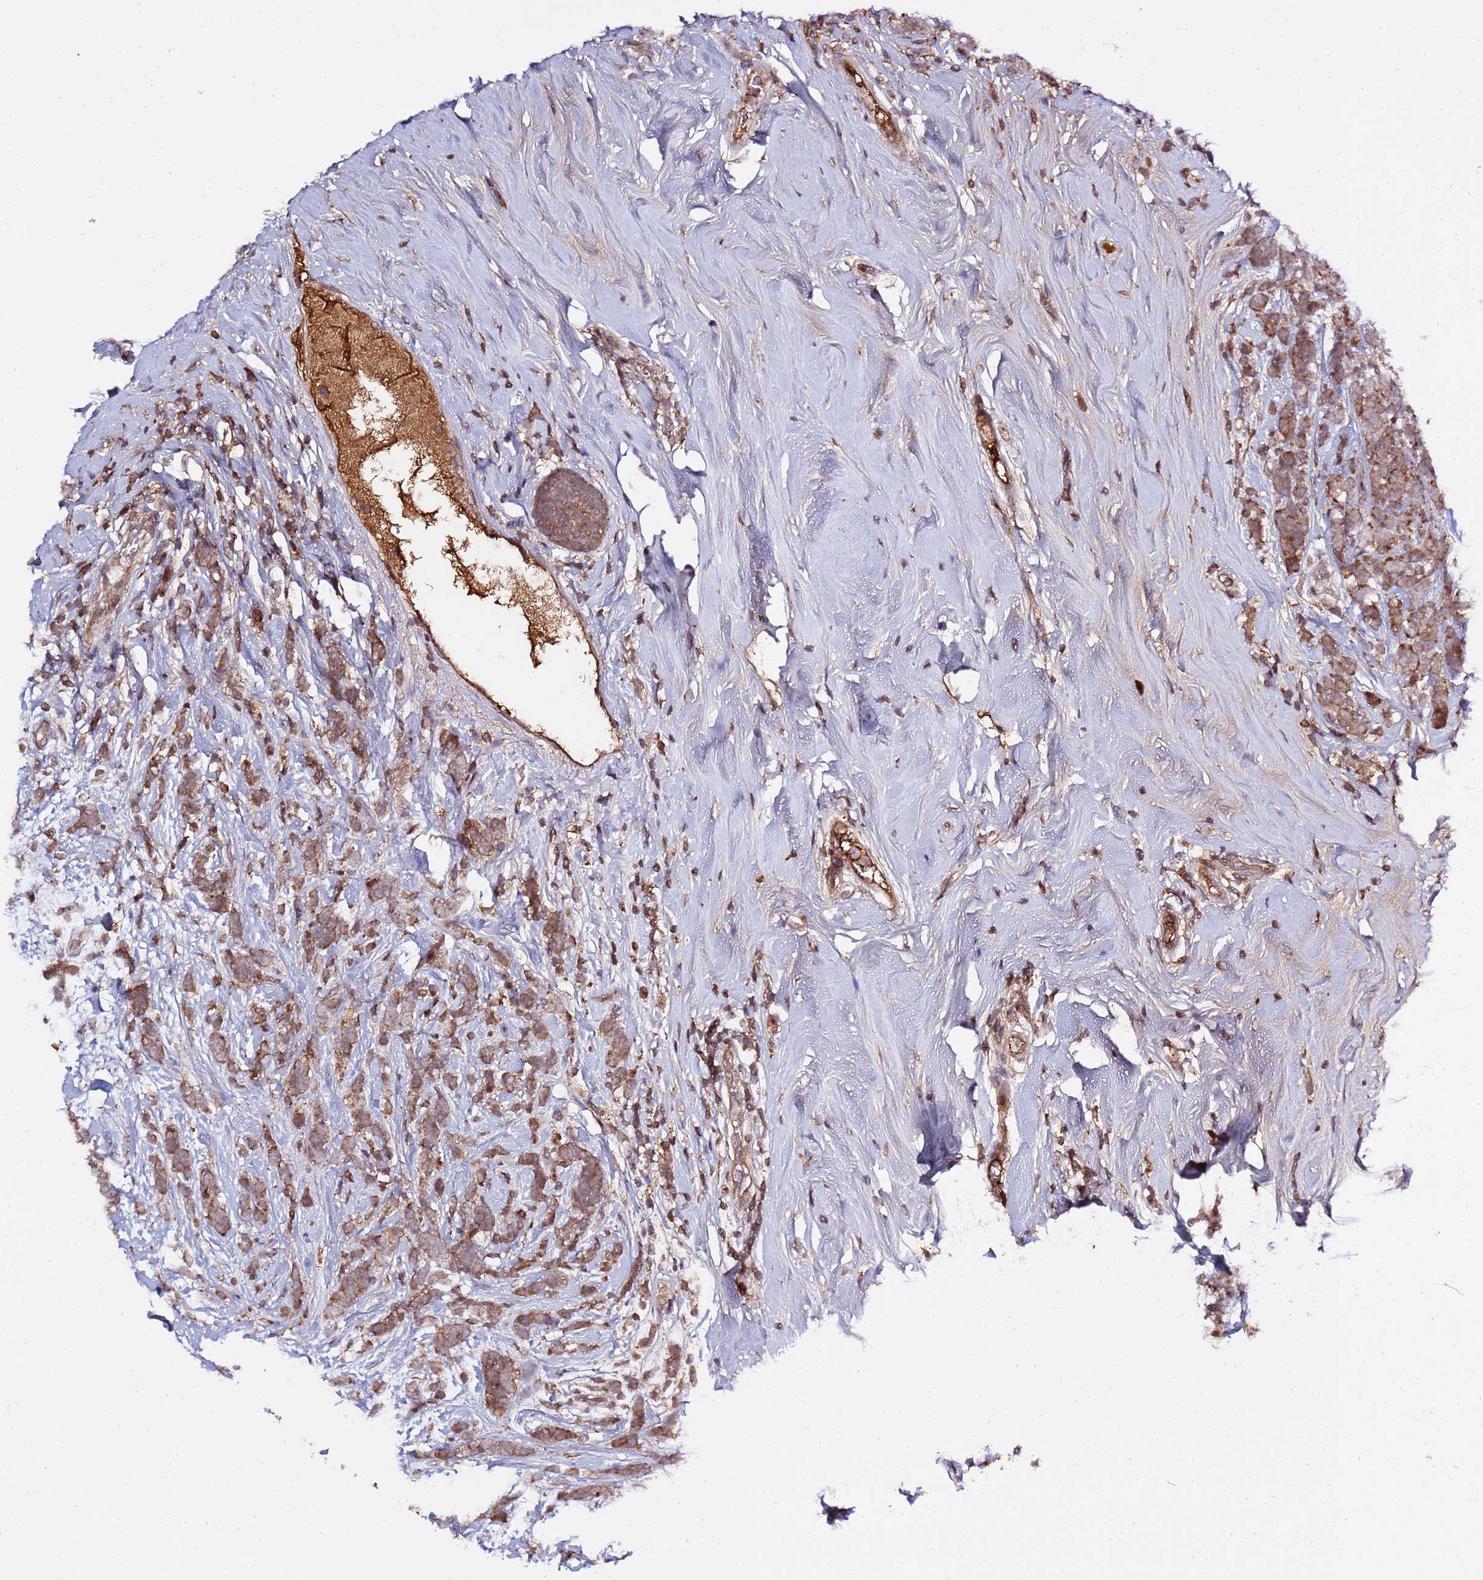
{"staining": {"intensity": "strong", "quantity": "25%-75%", "location": "cytoplasmic/membranous"}, "tissue": "breast cancer", "cell_type": "Tumor cells", "image_type": "cancer", "snomed": [{"axis": "morphology", "description": "Lobular carcinoma"}, {"axis": "topography", "description": "Breast"}], "caption": "The photomicrograph shows staining of breast cancer (lobular carcinoma), revealing strong cytoplasmic/membranous protein staining (brown color) within tumor cells. Immunohistochemistry (ihc) stains the protein in brown and the nuclei are stained blue.", "gene": "ZNF624", "patient": {"sex": "female", "age": 58}}